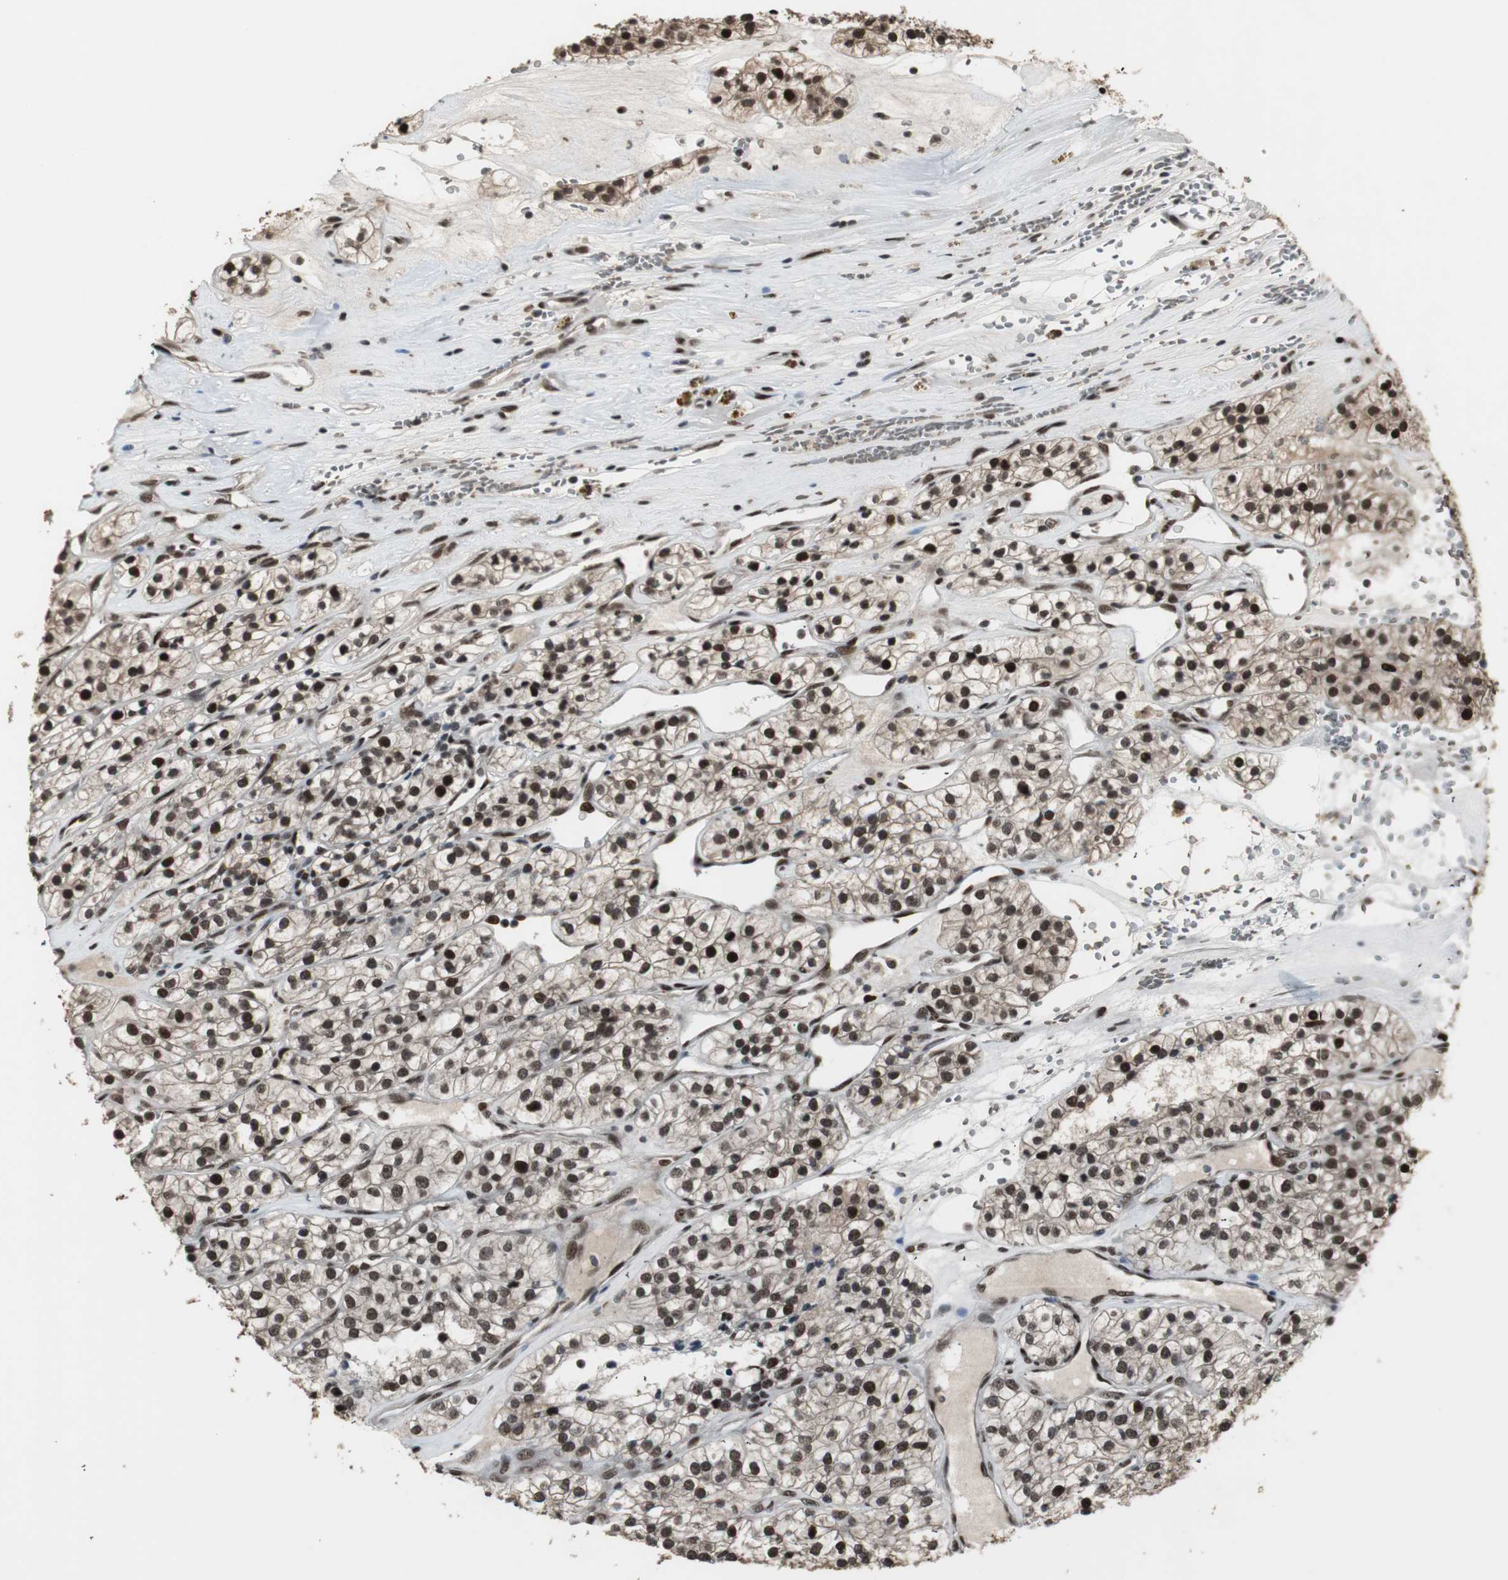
{"staining": {"intensity": "strong", "quantity": ">75%", "location": "nuclear"}, "tissue": "renal cancer", "cell_type": "Tumor cells", "image_type": "cancer", "snomed": [{"axis": "morphology", "description": "Adenocarcinoma, NOS"}, {"axis": "topography", "description": "Kidney"}], "caption": "Immunohistochemical staining of human renal adenocarcinoma exhibits high levels of strong nuclear protein staining in about >75% of tumor cells.", "gene": "TAF5", "patient": {"sex": "female", "age": 57}}